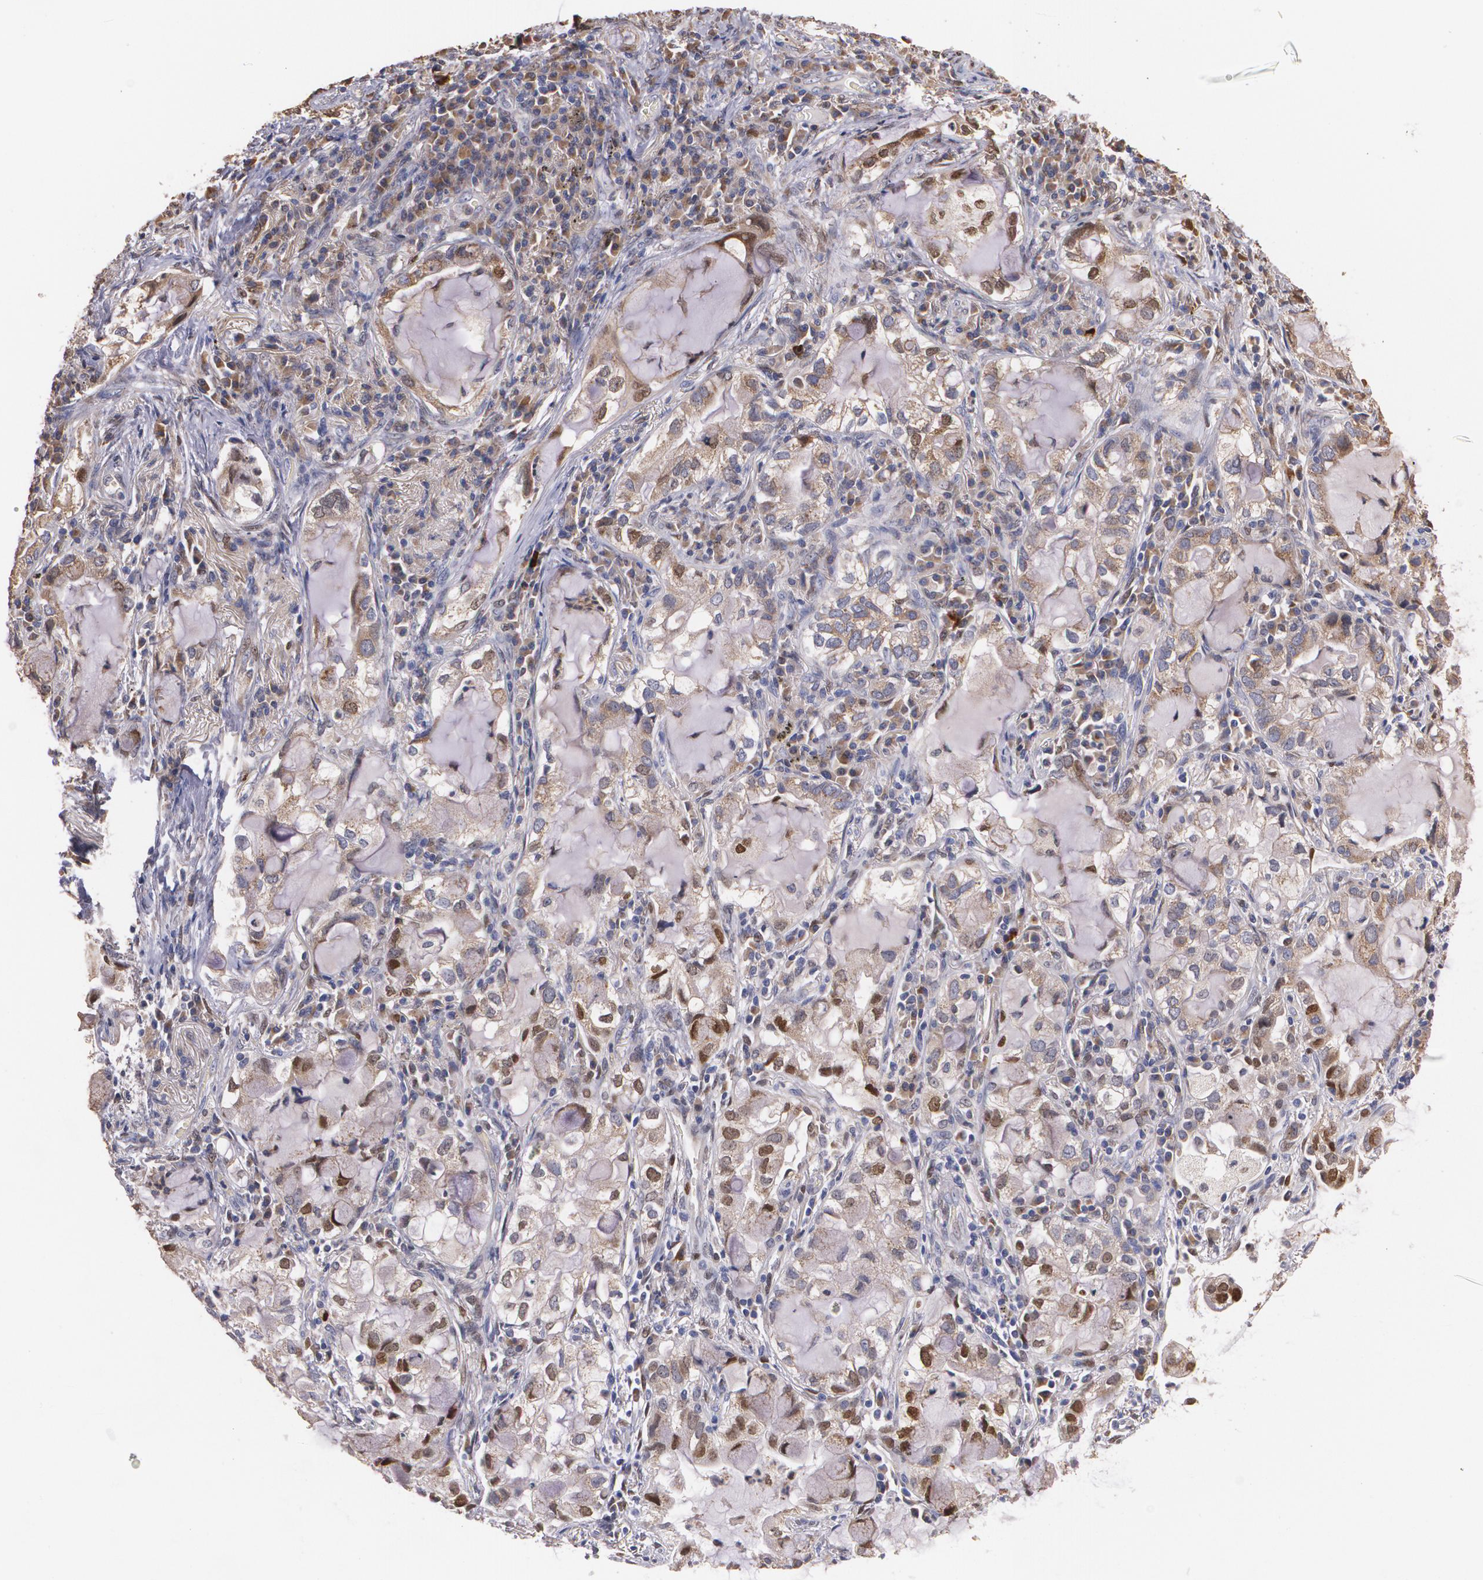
{"staining": {"intensity": "moderate", "quantity": ">75%", "location": "cytoplasmic/membranous"}, "tissue": "lung cancer", "cell_type": "Tumor cells", "image_type": "cancer", "snomed": [{"axis": "morphology", "description": "Adenocarcinoma, NOS"}, {"axis": "topography", "description": "Lung"}], "caption": "Protein staining of adenocarcinoma (lung) tissue exhibits moderate cytoplasmic/membranous staining in about >75% of tumor cells.", "gene": "ATF3", "patient": {"sex": "female", "age": 50}}